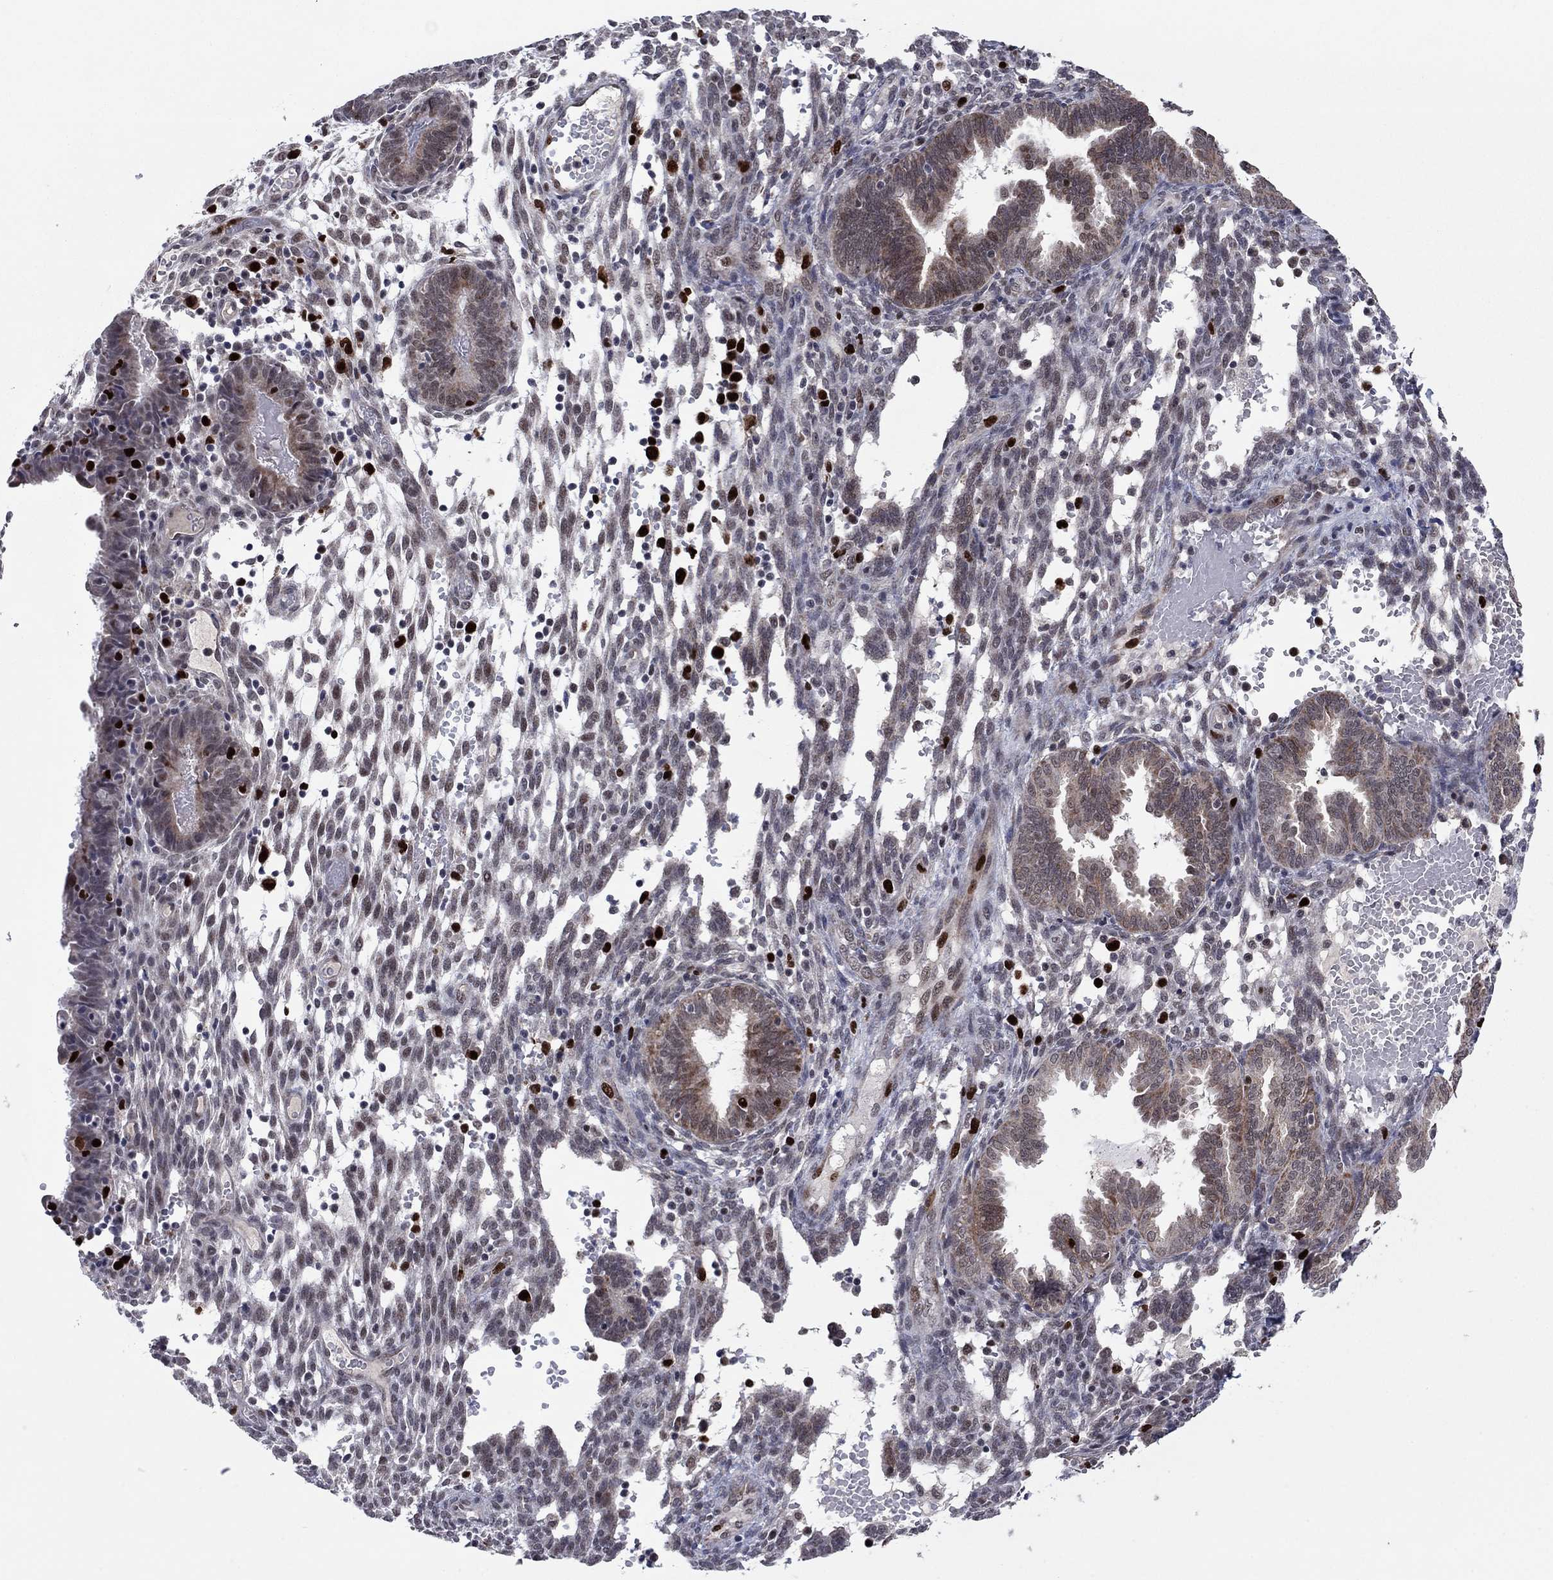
{"staining": {"intensity": "negative", "quantity": "none", "location": "none"}, "tissue": "endometrium", "cell_type": "Cells in endometrial stroma", "image_type": "normal", "snomed": [{"axis": "morphology", "description": "Normal tissue, NOS"}, {"axis": "topography", "description": "Endometrium"}], "caption": "There is no significant staining in cells in endometrial stroma of endometrium. The staining was performed using DAB to visualize the protein expression in brown, while the nuclei were stained in blue with hematoxylin (Magnification: 20x).", "gene": "CDCA5", "patient": {"sex": "female", "age": 42}}